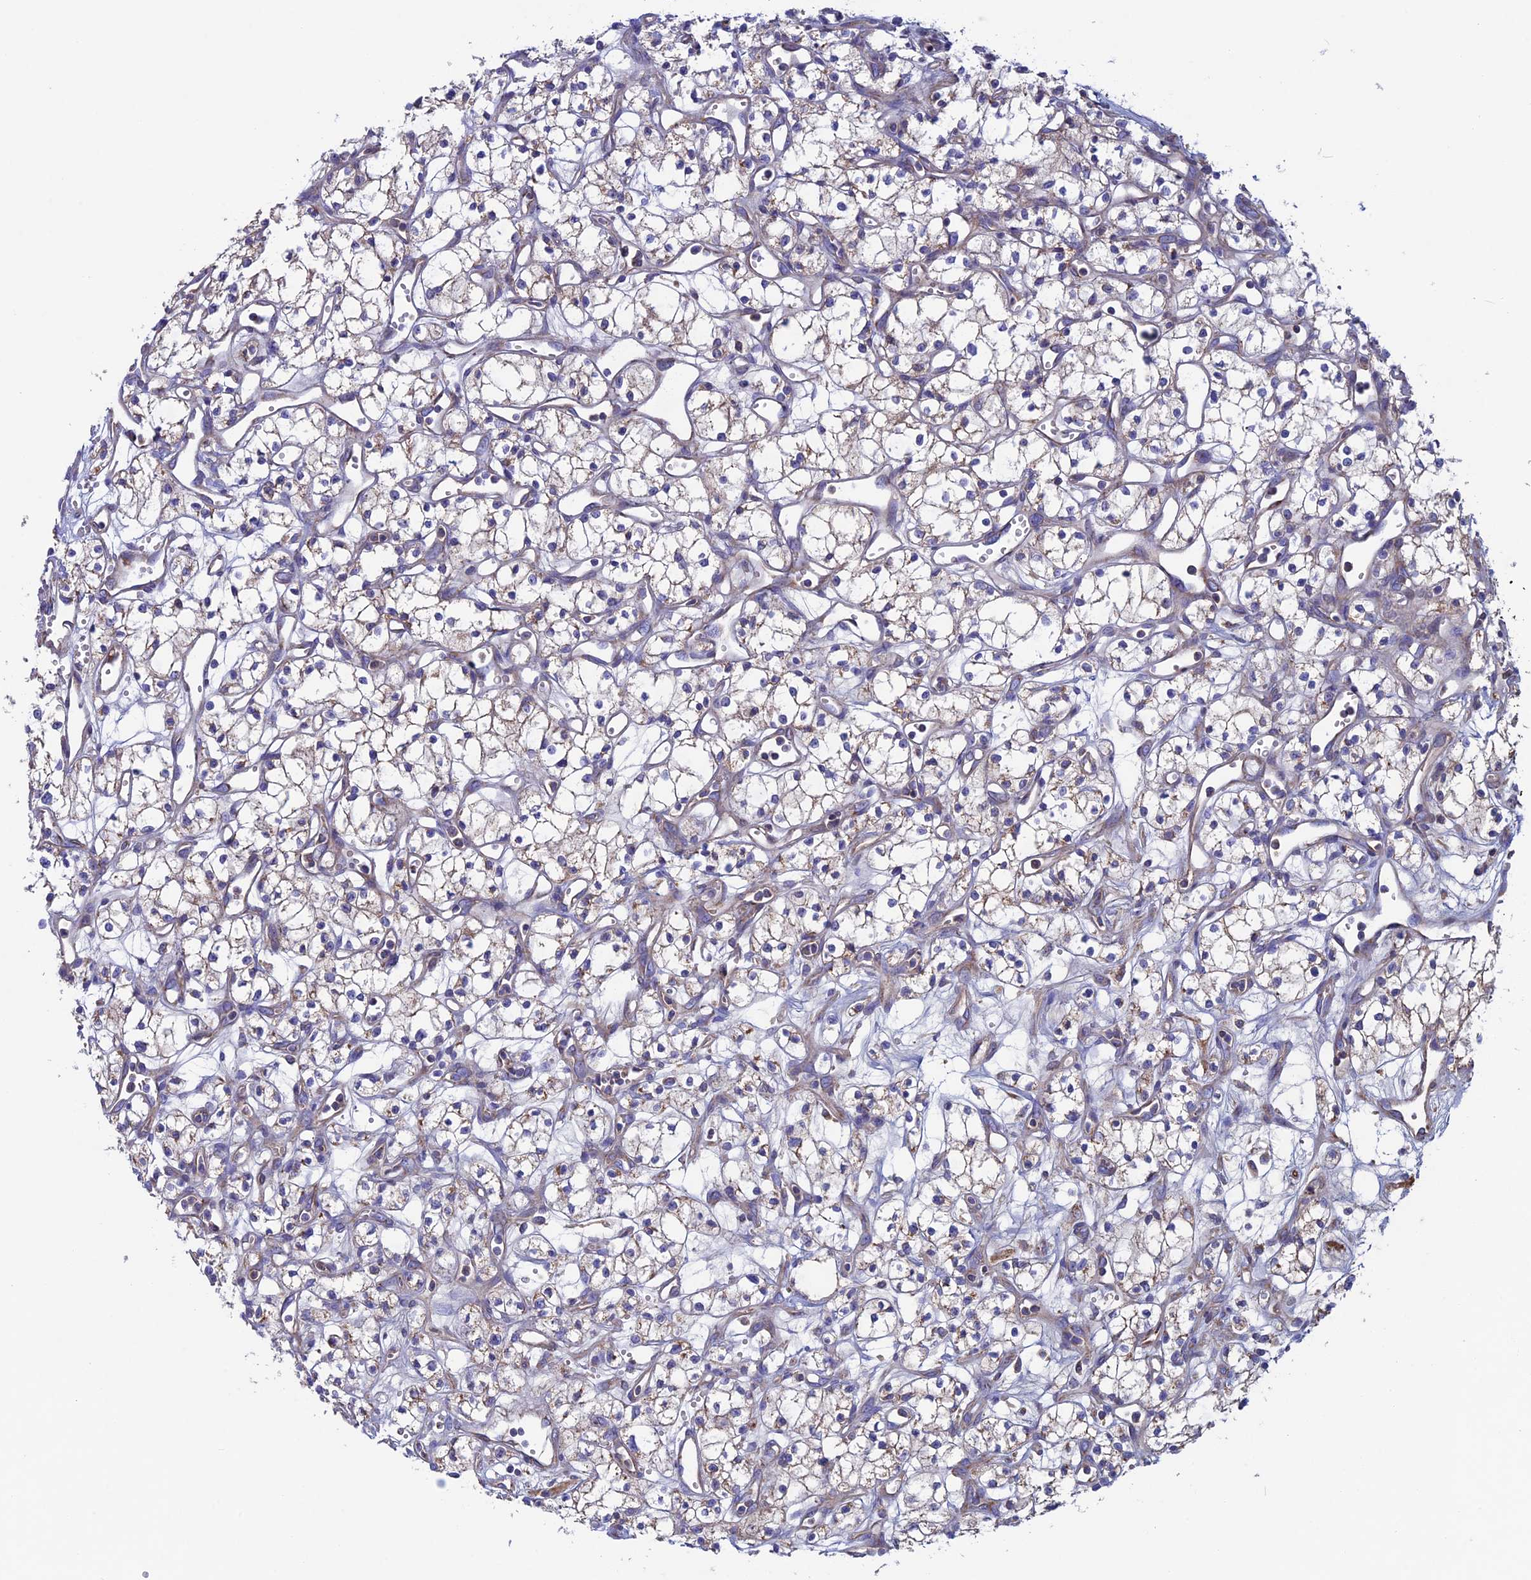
{"staining": {"intensity": "negative", "quantity": "none", "location": "none"}, "tissue": "renal cancer", "cell_type": "Tumor cells", "image_type": "cancer", "snomed": [{"axis": "morphology", "description": "Adenocarcinoma, NOS"}, {"axis": "topography", "description": "Kidney"}], "caption": "Immunohistochemistry (IHC) of renal cancer shows no positivity in tumor cells.", "gene": "SLC15A5", "patient": {"sex": "male", "age": 59}}